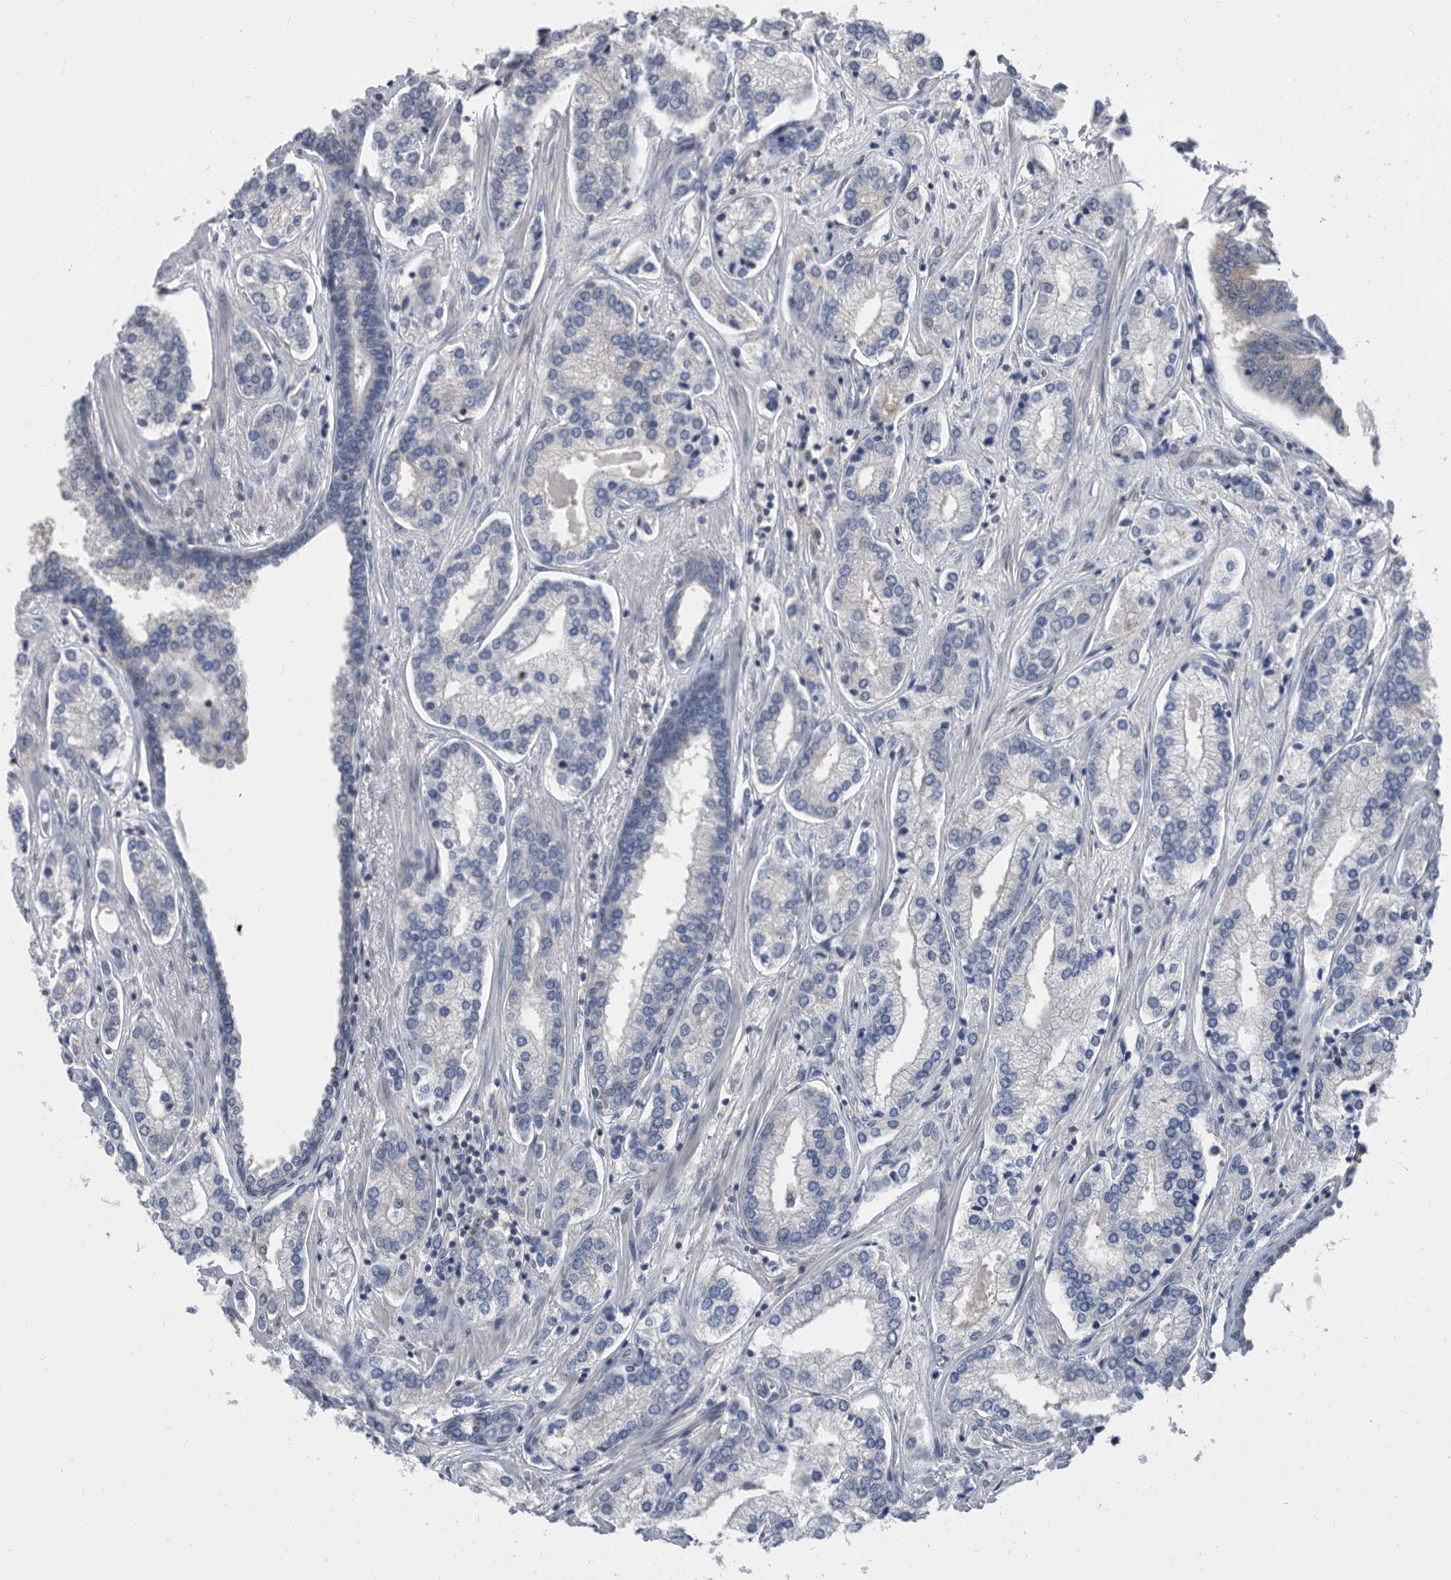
{"staining": {"intensity": "negative", "quantity": "none", "location": "none"}, "tissue": "prostate cancer", "cell_type": "Tumor cells", "image_type": "cancer", "snomed": [{"axis": "morphology", "description": "Adenocarcinoma, High grade"}, {"axis": "topography", "description": "Prostate"}], "caption": "Immunohistochemistry (IHC) image of neoplastic tissue: prostate cancer (adenocarcinoma (high-grade)) stained with DAB reveals no significant protein positivity in tumor cells. (Brightfield microscopy of DAB (3,3'-diaminobenzidine) IHC at high magnification).", "gene": "CCT4", "patient": {"sex": "male", "age": 66}}